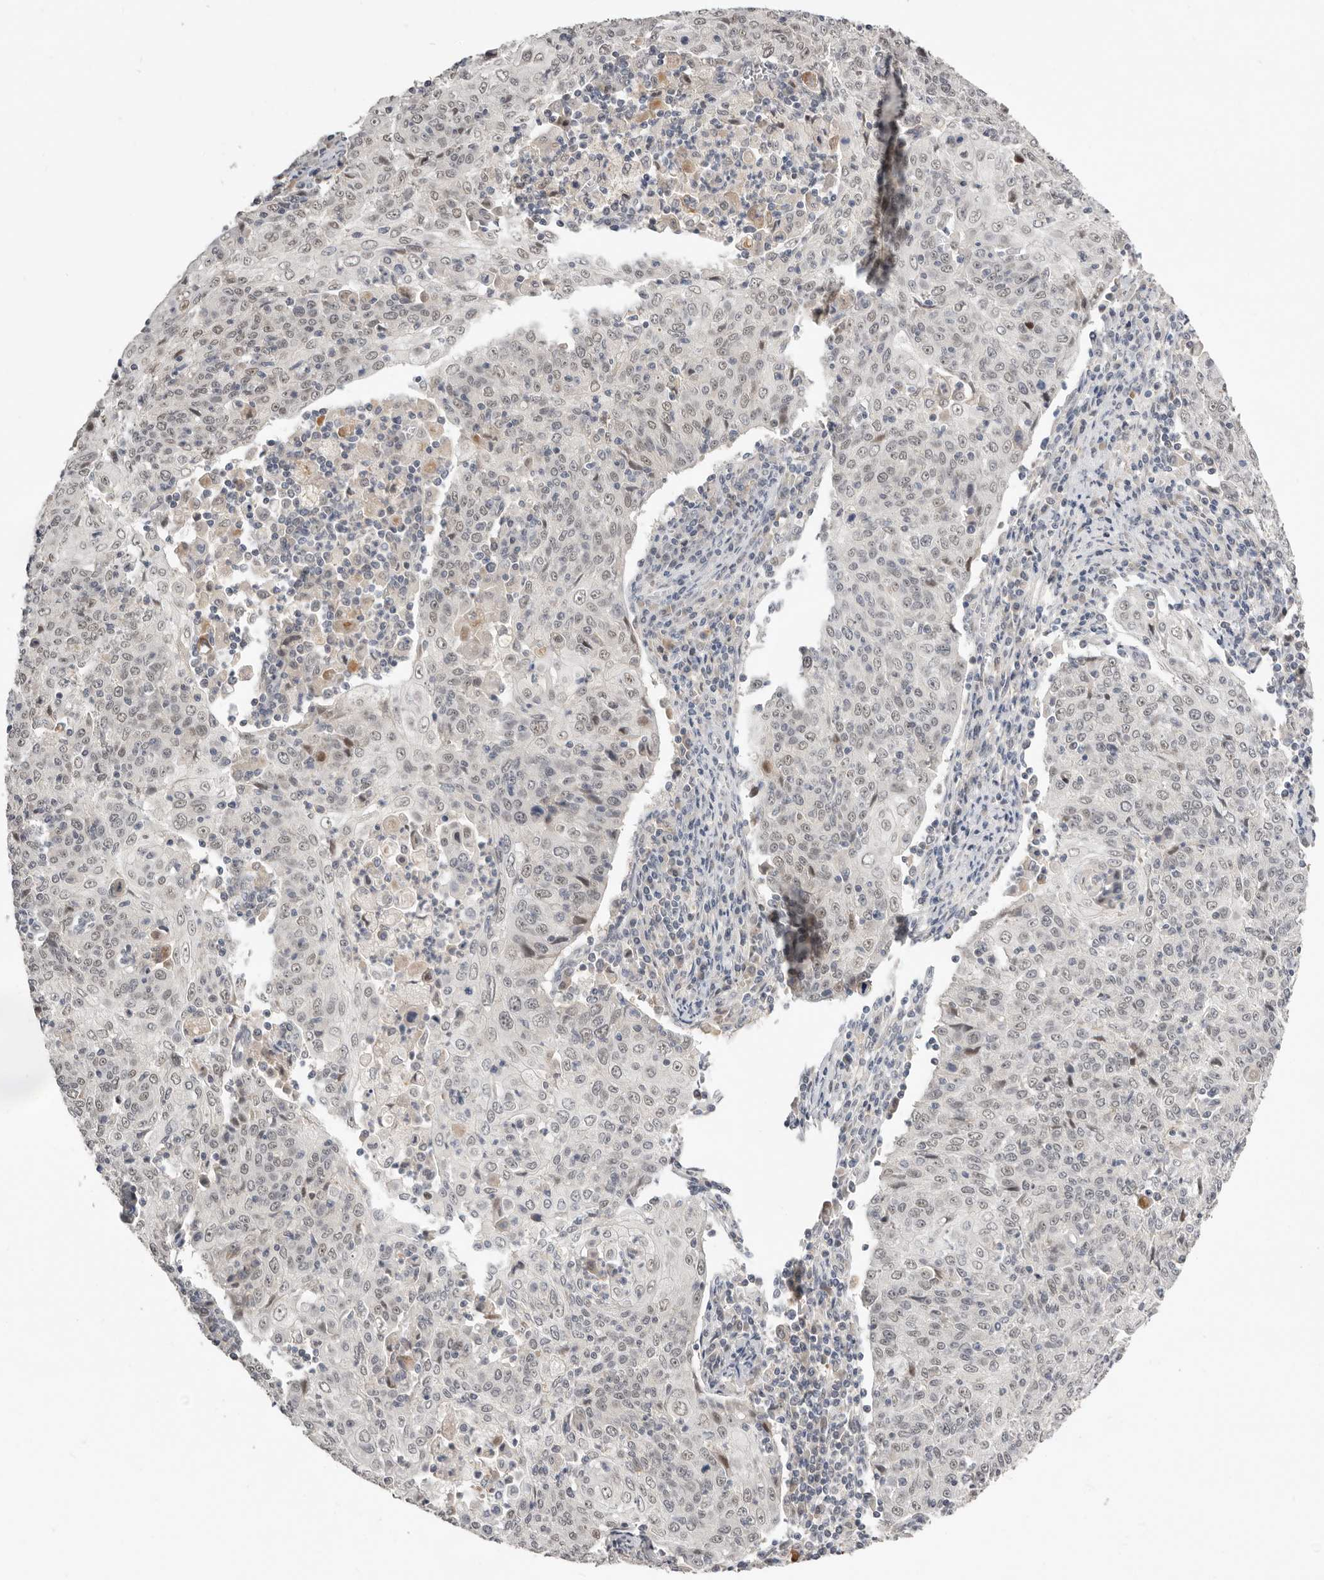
{"staining": {"intensity": "negative", "quantity": "none", "location": "none"}, "tissue": "cervical cancer", "cell_type": "Tumor cells", "image_type": "cancer", "snomed": [{"axis": "morphology", "description": "Squamous cell carcinoma, NOS"}, {"axis": "topography", "description": "Cervix"}], "caption": "This is a image of immunohistochemistry (IHC) staining of cervical squamous cell carcinoma, which shows no positivity in tumor cells.", "gene": "BRCA2", "patient": {"sex": "female", "age": 48}}